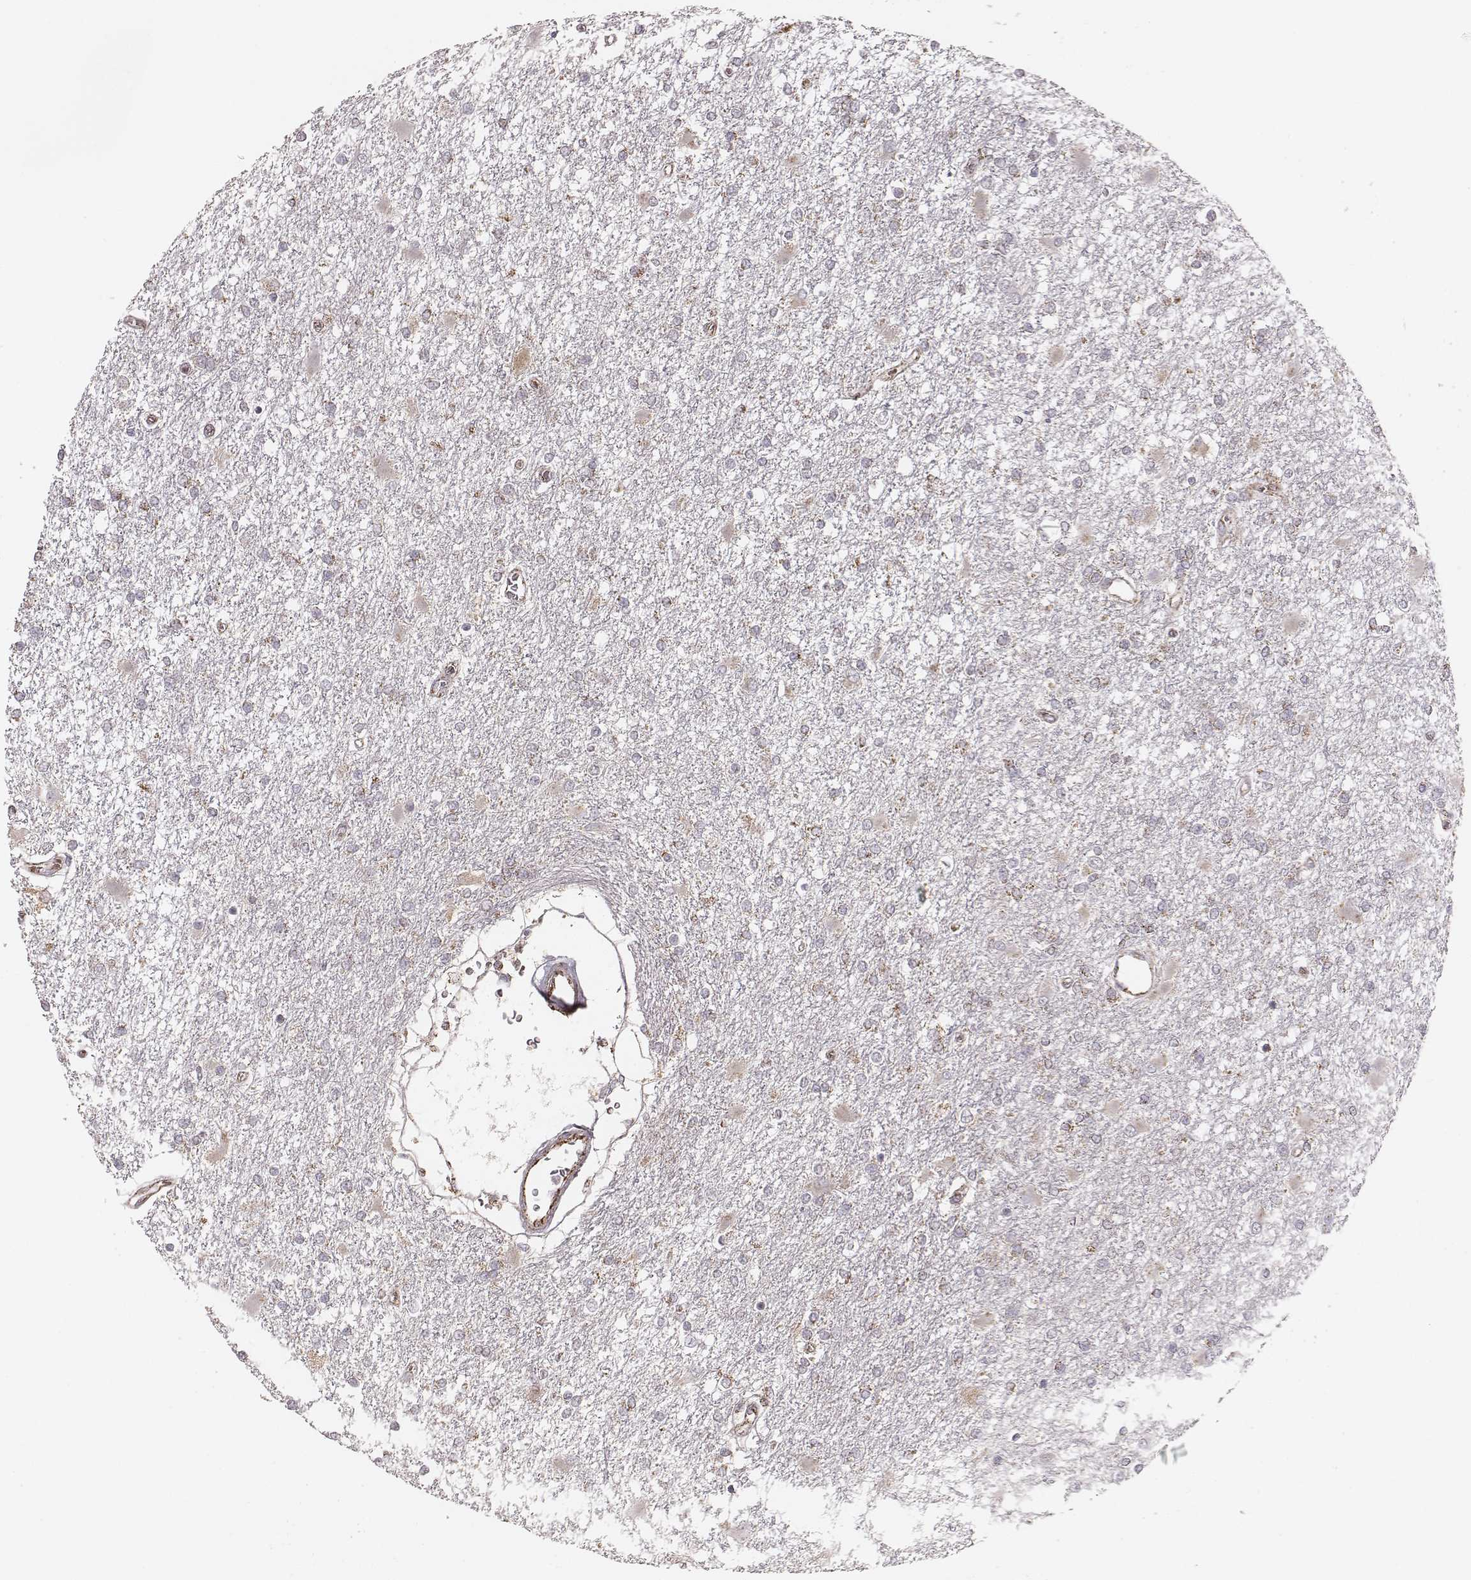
{"staining": {"intensity": "moderate", "quantity": "25%-75%", "location": "cytoplasmic/membranous"}, "tissue": "glioma", "cell_type": "Tumor cells", "image_type": "cancer", "snomed": [{"axis": "morphology", "description": "Glioma, malignant, High grade"}, {"axis": "topography", "description": "Cerebral cortex"}], "caption": "Malignant glioma (high-grade) was stained to show a protein in brown. There is medium levels of moderate cytoplasmic/membranous positivity in approximately 25%-75% of tumor cells. Ihc stains the protein of interest in brown and the nuclei are stained blue.", "gene": "TUFM", "patient": {"sex": "male", "age": 79}}